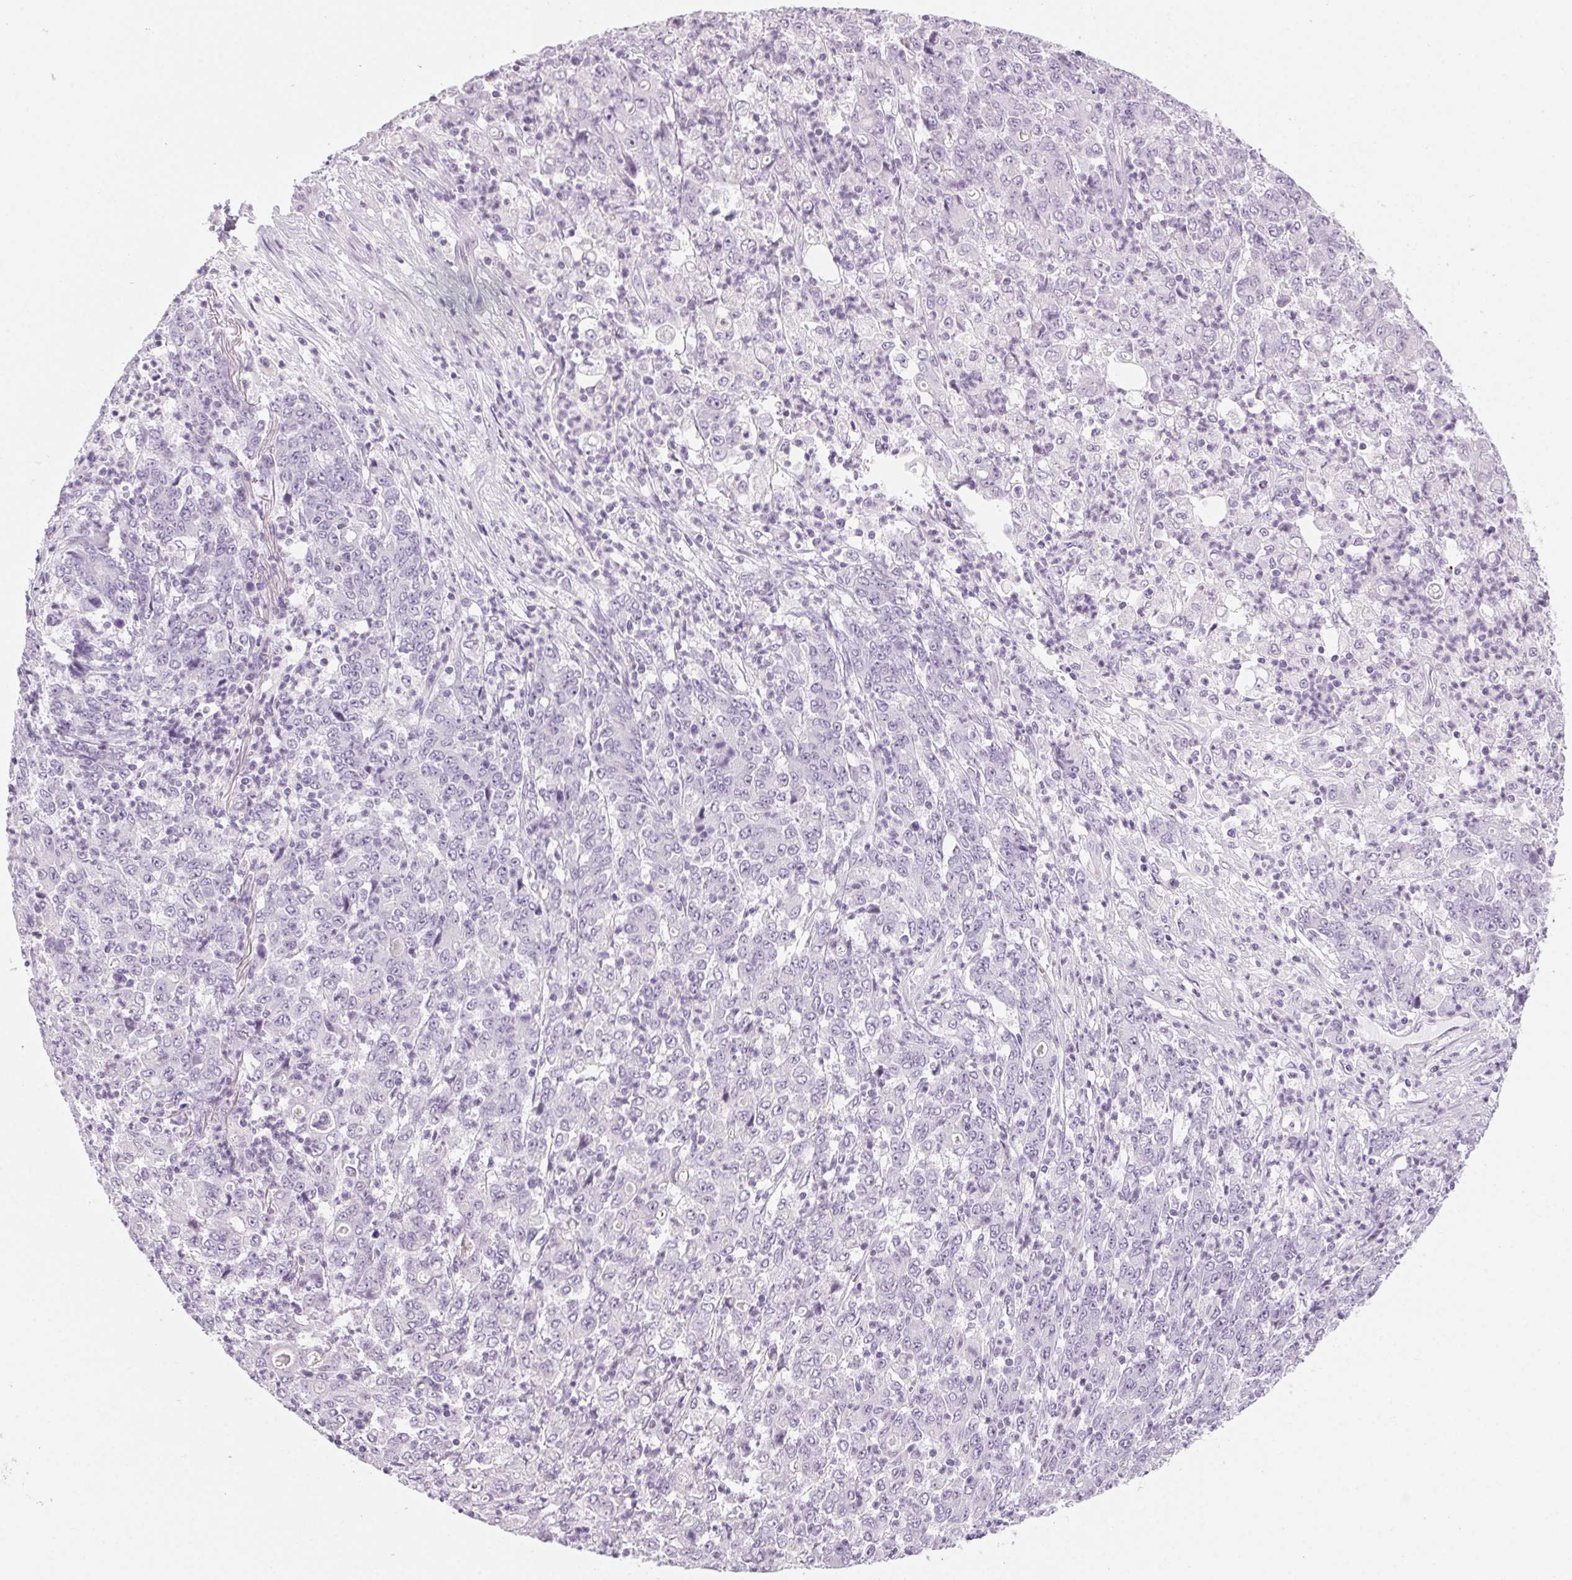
{"staining": {"intensity": "negative", "quantity": "none", "location": "none"}, "tissue": "stomach cancer", "cell_type": "Tumor cells", "image_type": "cancer", "snomed": [{"axis": "morphology", "description": "Adenocarcinoma, NOS"}, {"axis": "topography", "description": "Stomach, lower"}], "caption": "Immunohistochemistry (IHC) micrograph of neoplastic tissue: human stomach cancer stained with DAB (3,3'-diaminobenzidine) displays no significant protein positivity in tumor cells.", "gene": "LRP2", "patient": {"sex": "female", "age": 71}}